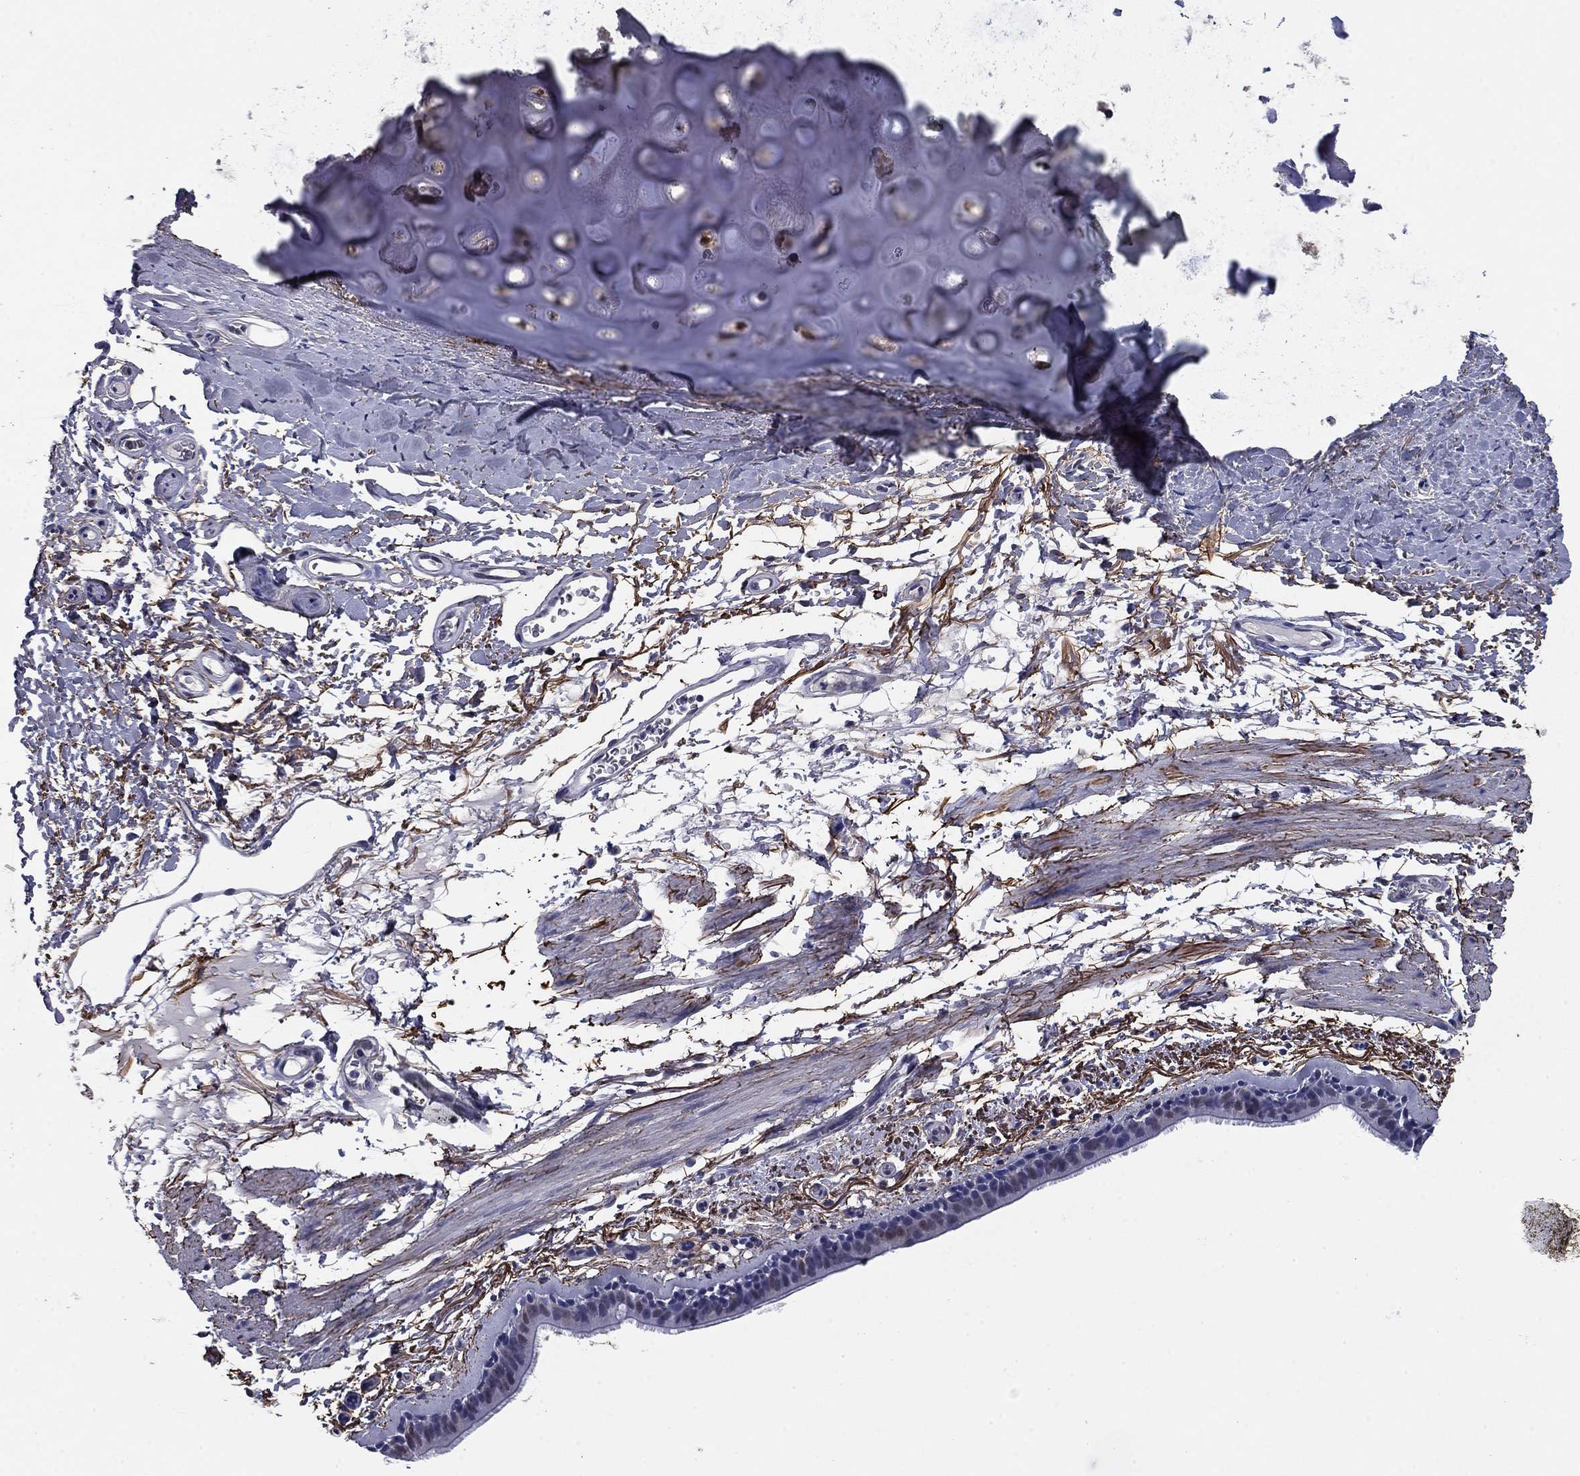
{"staining": {"intensity": "negative", "quantity": "none", "location": "none"}, "tissue": "bronchus", "cell_type": "Respiratory epithelial cells", "image_type": "normal", "snomed": [{"axis": "morphology", "description": "Normal tissue, NOS"}, {"axis": "topography", "description": "Lymph node"}, {"axis": "topography", "description": "Bronchus"}], "caption": "A photomicrograph of human bronchus is negative for staining in respiratory epithelial cells.", "gene": "REXO5", "patient": {"sex": "female", "age": 70}}